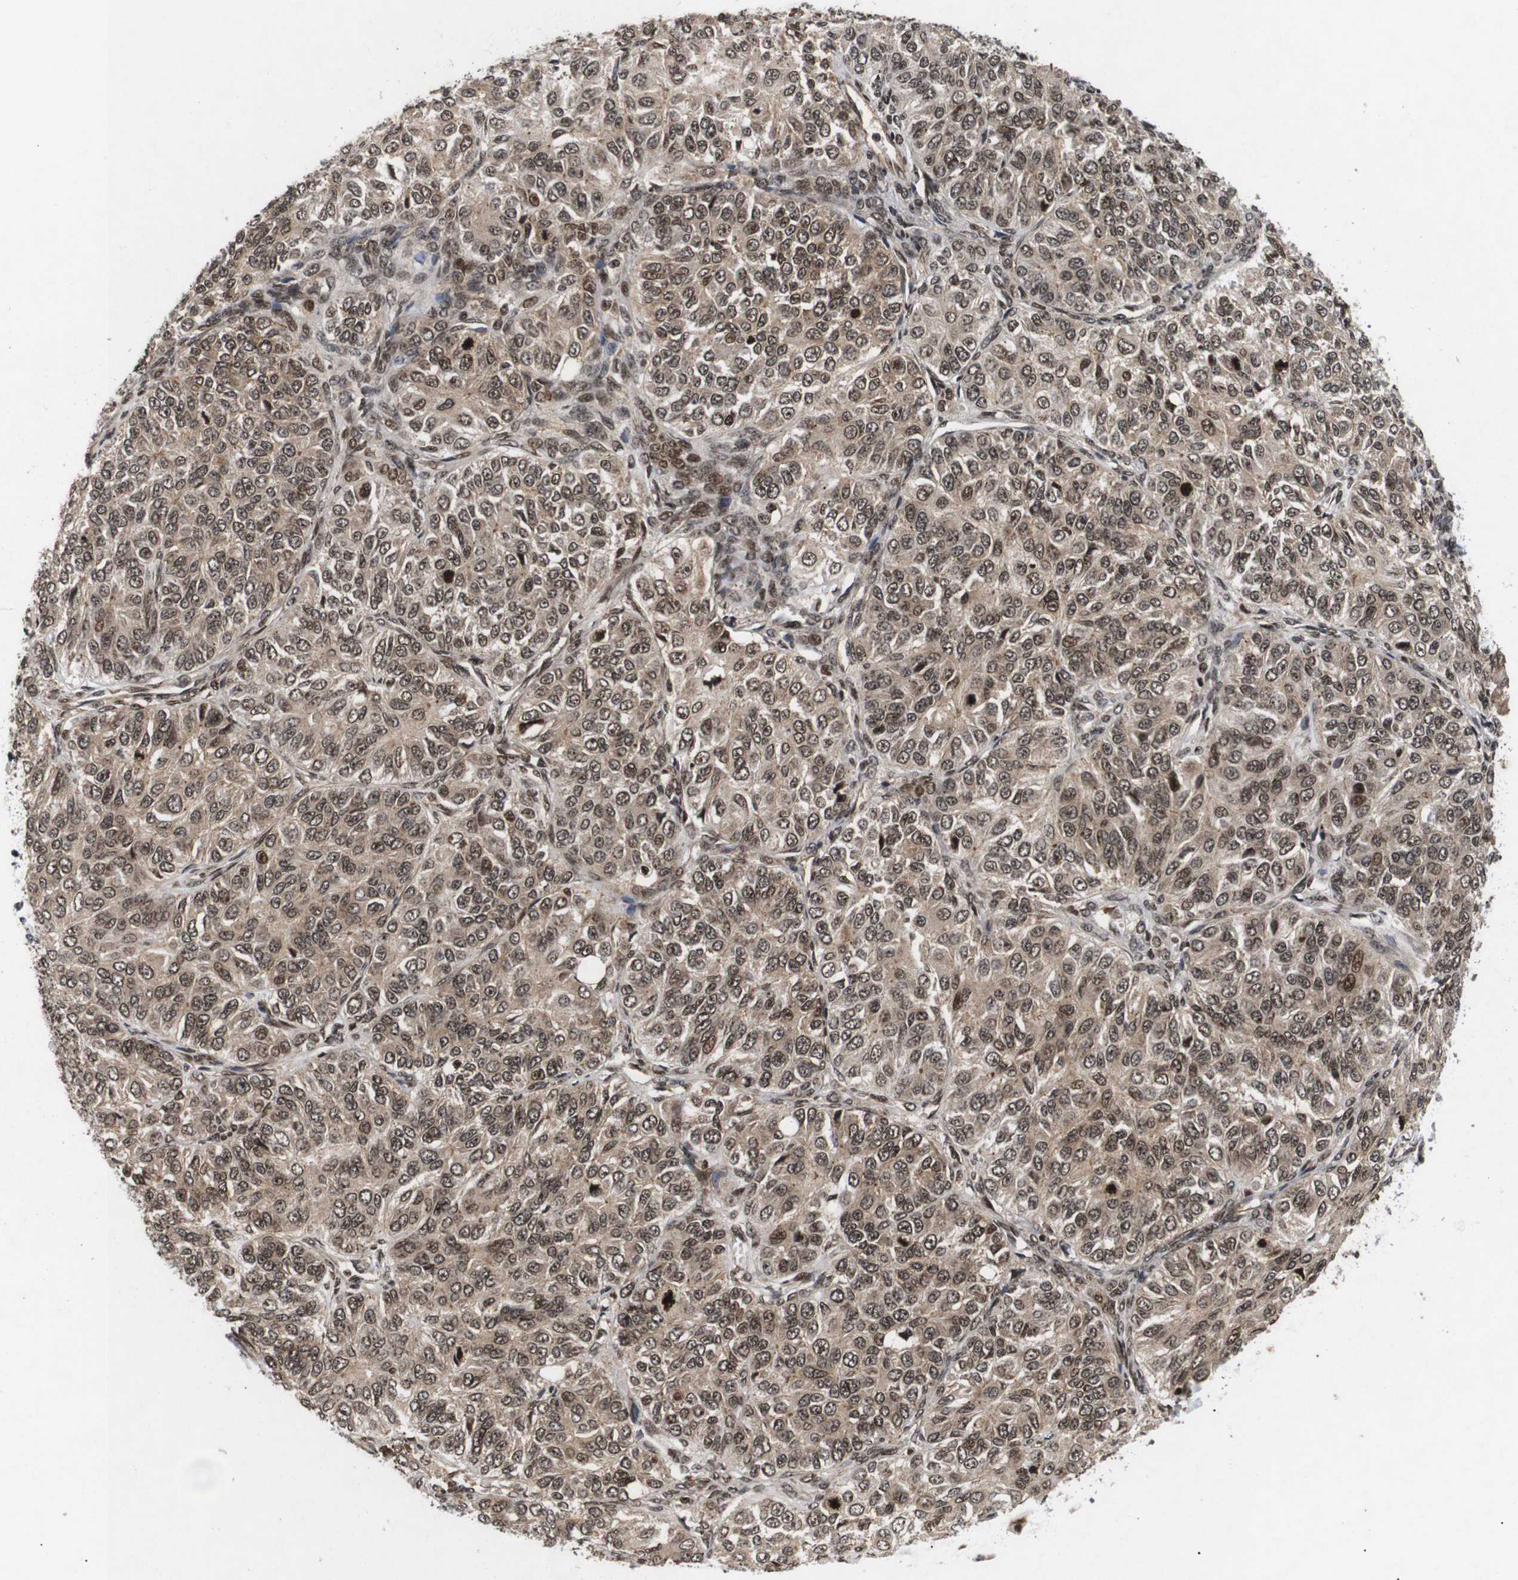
{"staining": {"intensity": "moderate", "quantity": ">75%", "location": "cytoplasmic/membranous,nuclear"}, "tissue": "ovarian cancer", "cell_type": "Tumor cells", "image_type": "cancer", "snomed": [{"axis": "morphology", "description": "Carcinoma, endometroid"}, {"axis": "topography", "description": "Ovary"}], "caption": "IHC image of ovarian cancer (endometroid carcinoma) stained for a protein (brown), which displays medium levels of moderate cytoplasmic/membranous and nuclear staining in approximately >75% of tumor cells.", "gene": "KIF23", "patient": {"sex": "female", "age": 51}}